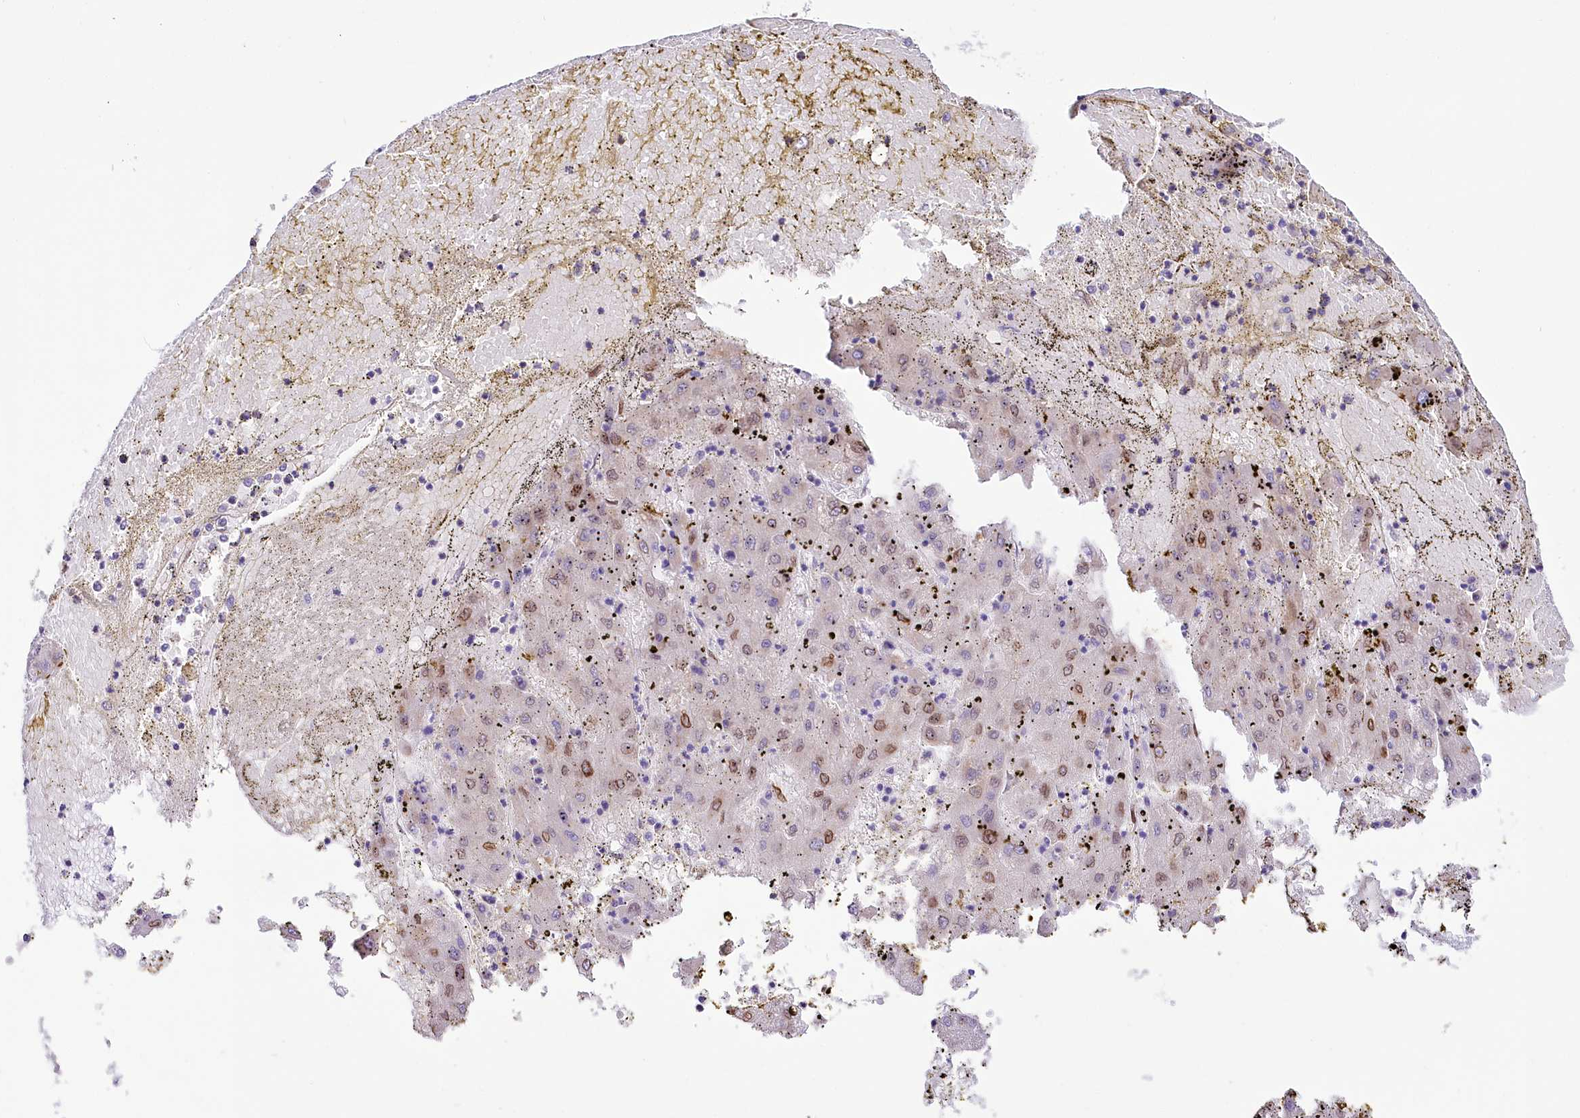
{"staining": {"intensity": "moderate", "quantity": "25%-75%", "location": "nuclear"}, "tissue": "liver cancer", "cell_type": "Tumor cells", "image_type": "cancer", "snomed": [{"axis": "morphology", "description": "Carcinoma, Hepatocellular, NOS"}, {"axis": "topography", "description": "Liver"}], "caption": "IHC staining of liver hepatocellular carcinoma, which displays medium levels of moderate nuclear expression in about 25%-75% of tumor cells indicating moderate nuclear protein positivity. The staining was performed using DAB (3,3'-diaminobenzidine) (brown) for protein detection and nuclei were counterstained in hematoxylin (blue).", "gene": "PPIP5K2", "patient": {"sex": "male", "age": 72}}